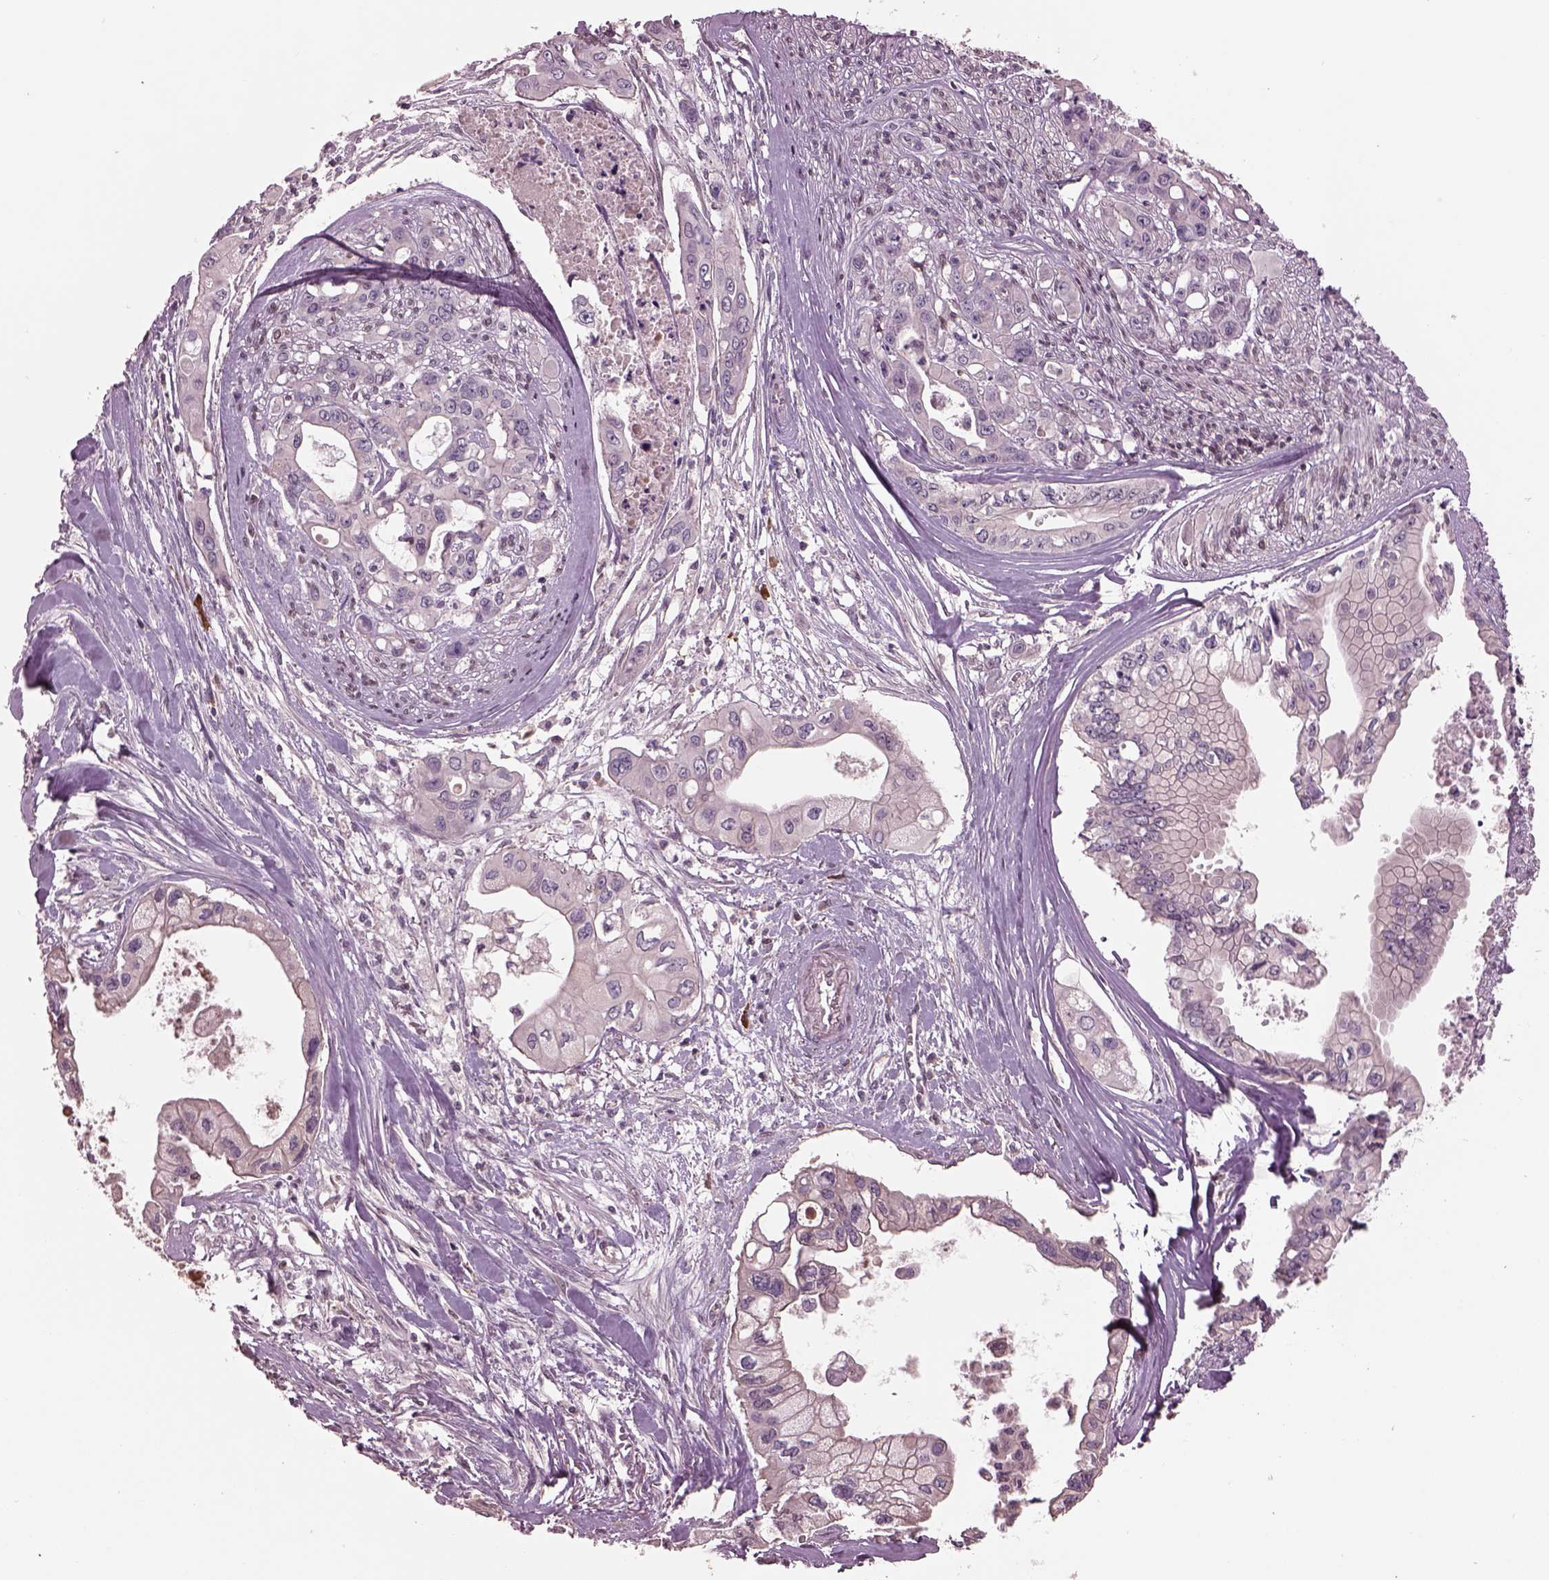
{"staining": {"intensity": "negative", "quantity": "none", "location": "none"}, "tissue": "pancreatic cancer", "cell_type": "Tumor cells", "image_type": "cancer", "snomed": [{"axis": "morphology", "description": "Adenocarcinoma, NOS"}, {"axis": "topography", "description": "Pancreas"}], "caption": "Adenocarcinoma (pancreatic) was stained to show a protein in brown. There is no significant expression in tumor cells.", "gene": "PTX4", "patient": {"sex": "male", "age": 60}}